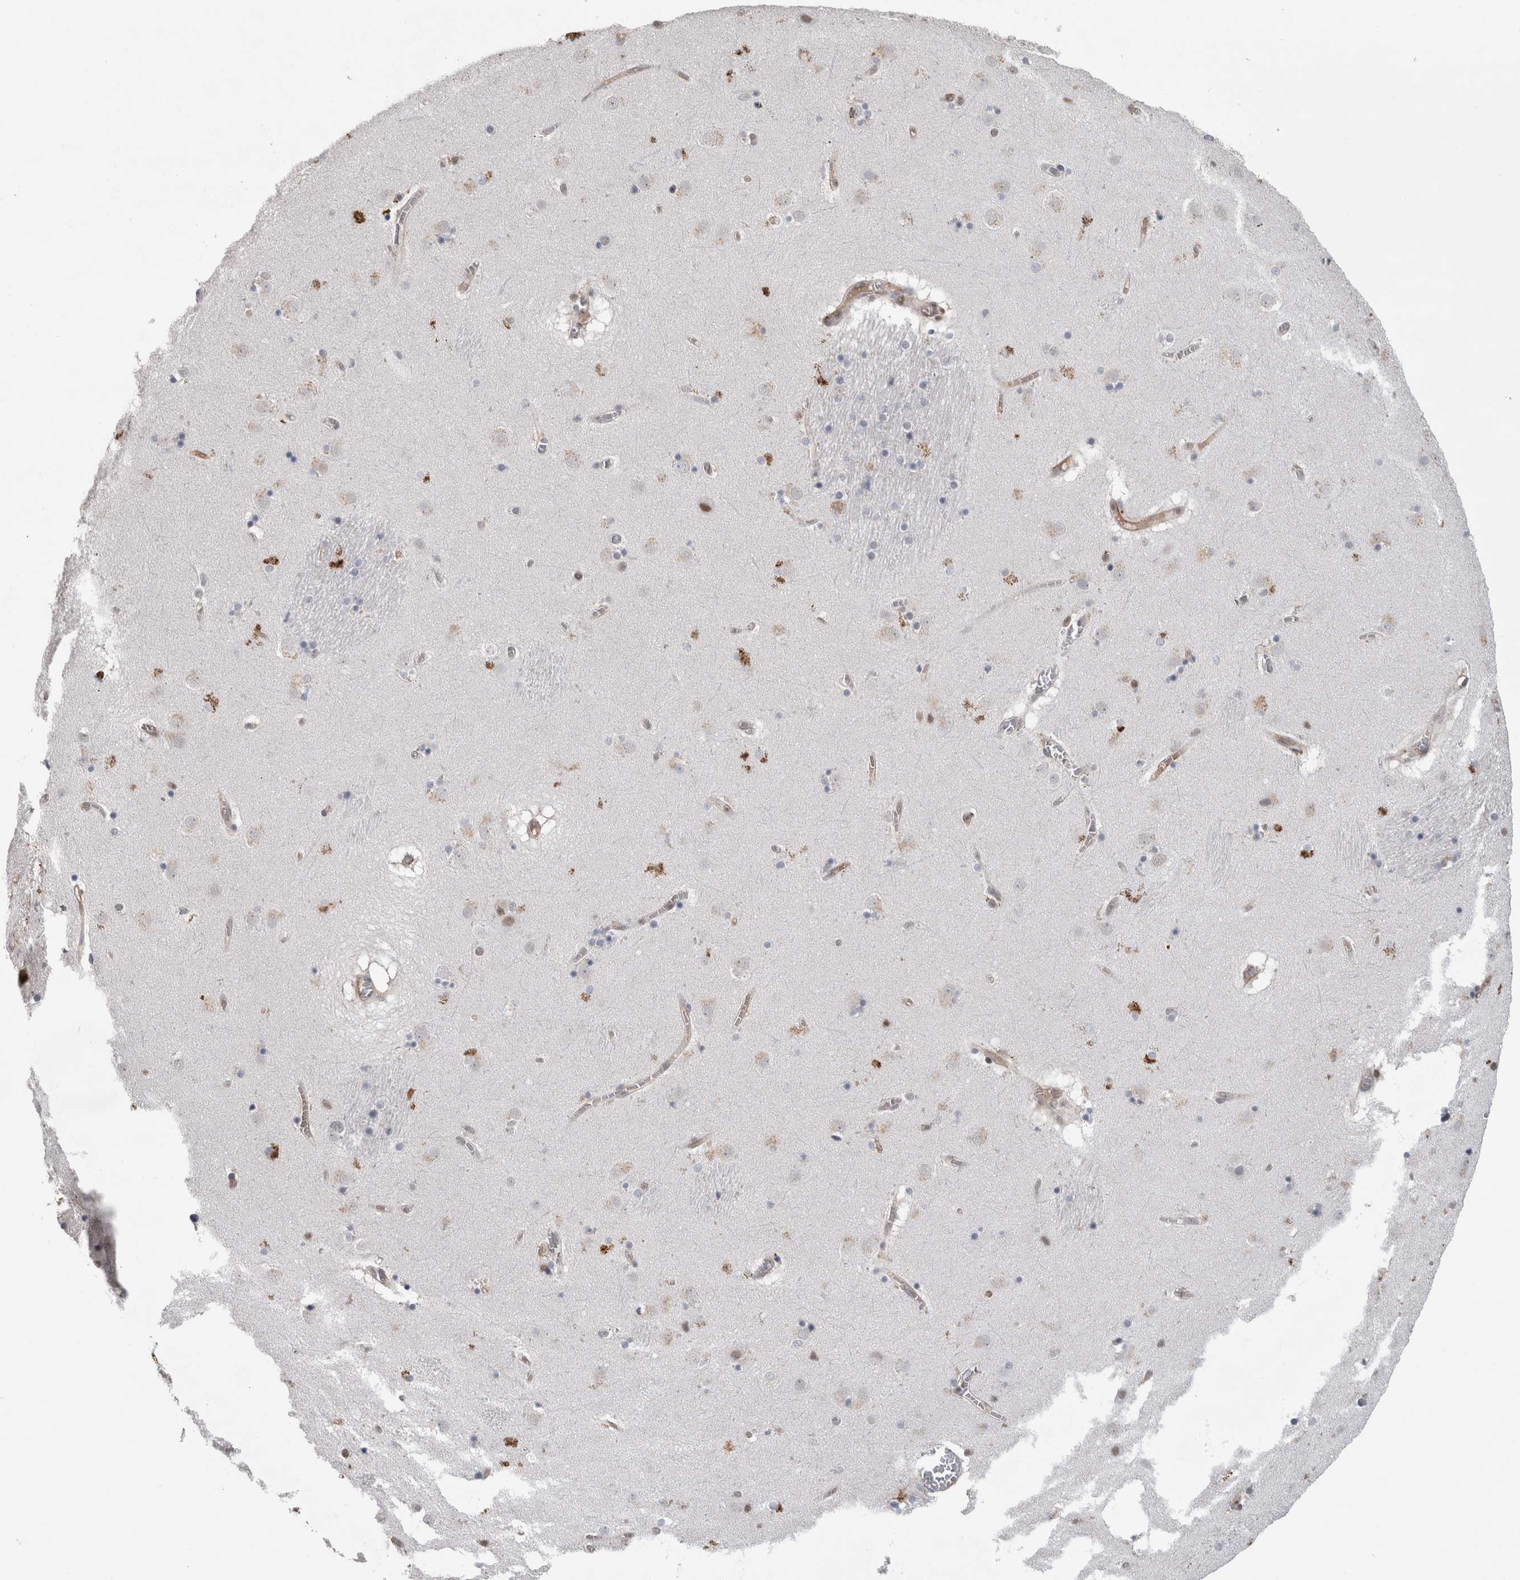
{"staining": {"intensity": "weak", "quantity": "<25%", "location": "cytoplasmic/membranous"}, "tissue": "caudate", "cell_type": "Glial cells", "image_type": "normal", "snomed": [{"axis": "morphology", "description": "Normal tissue, NOS"}, {"axis": "topography", "description": "Lateral ventricle wall"}], "caption": "Immunohistochemical staining of normal caudate demonstrates no significant expression in glial cells. The staining was performed using DAB (3,3'-diaminobenzidine) to visualize the protein expression in brown, while the nuclei were stained in blue with hematoxylin (Magnification: 20x).", "gene": "POLD2", "patient": {"sex": "male", "age": 70}}